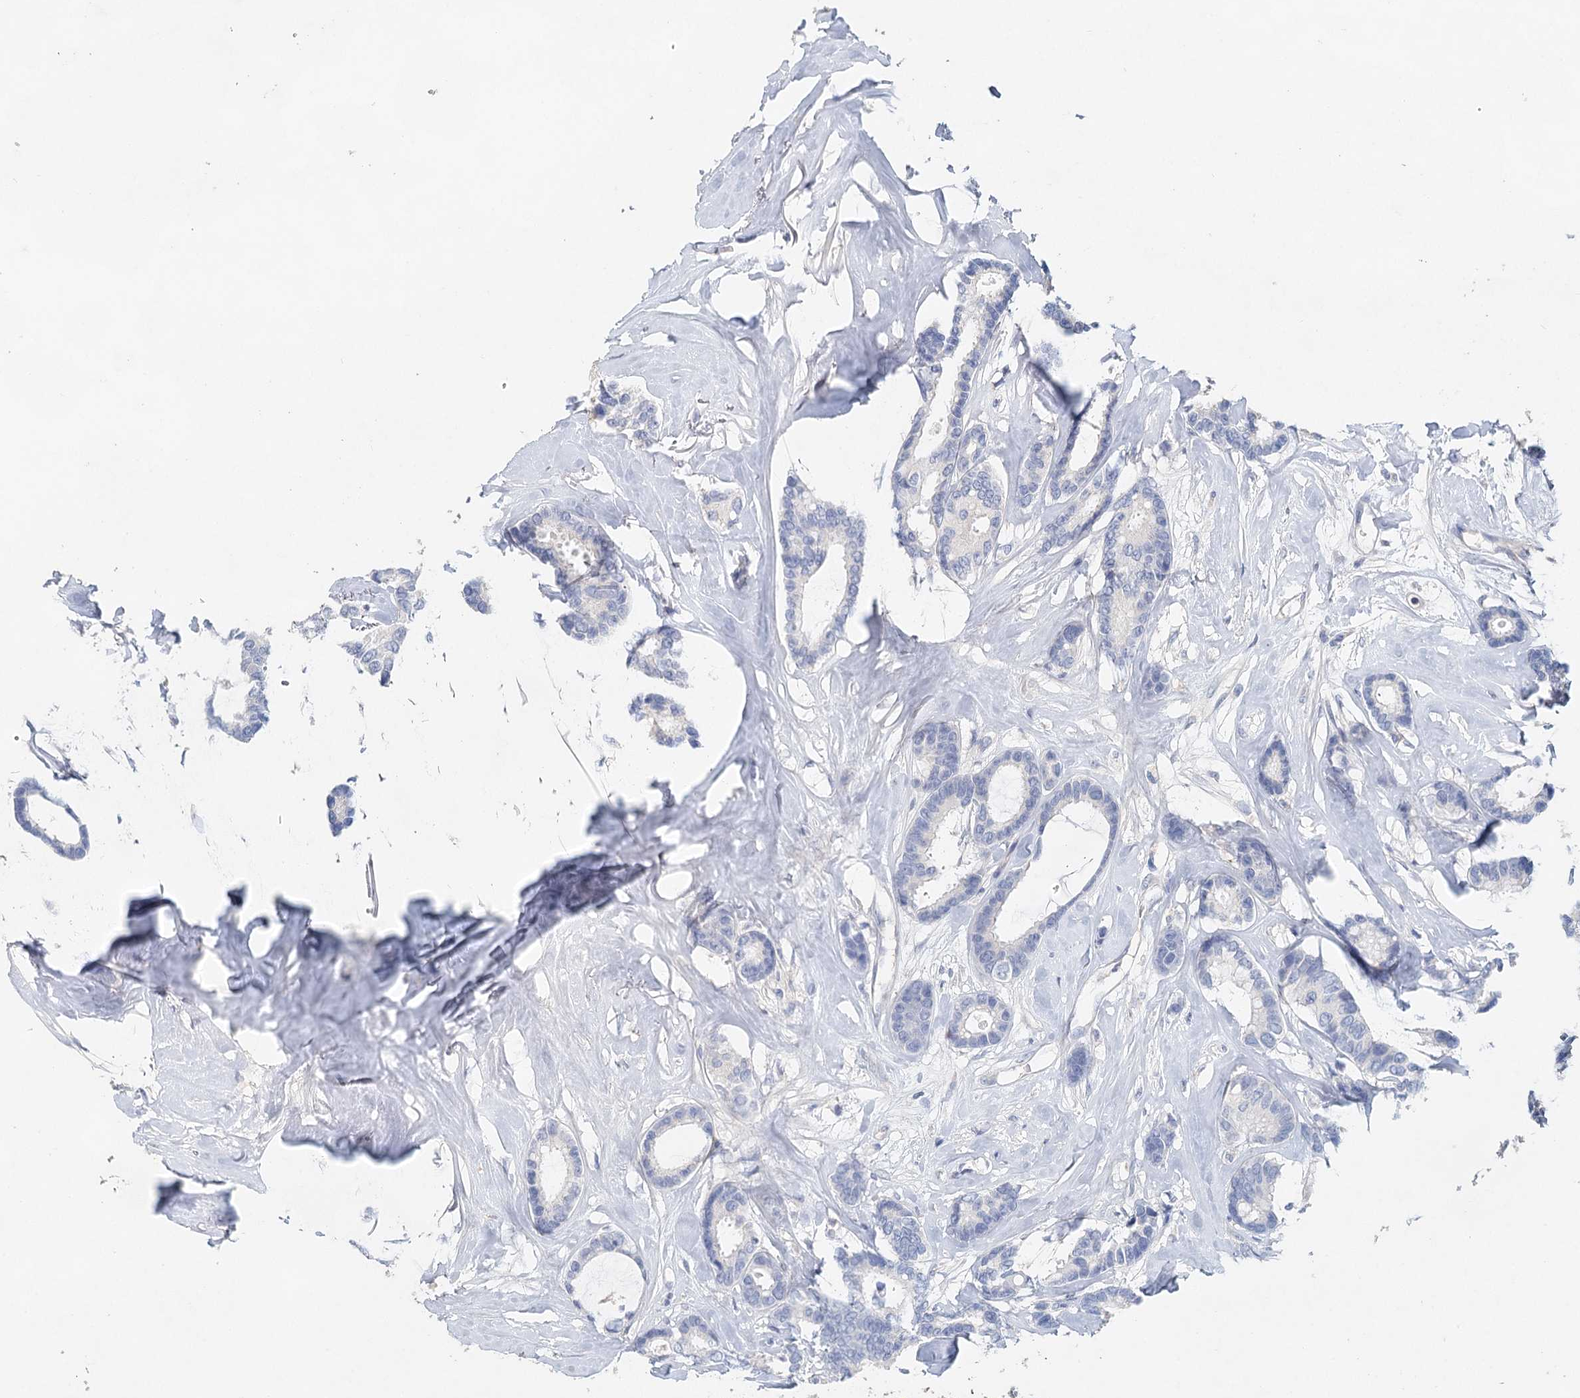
{"staining": {"intensity": "negative", "quantity": "none", "location": "none"}, "tissue": "breast cancer", "cell_type": "Tumor cells", "image_type": "cancer", "snomed": [{"axis": "morphology", "description": "Duct carcinoma"}, {"axis": "topography", "description": "Breast"}], "caption": "Image shows no significant protein positivity in tumor cells of infiltrating ductal carcinoma (breast).", "gene": "MYL6B", "patient": {"sex": "female", "age": 87}}